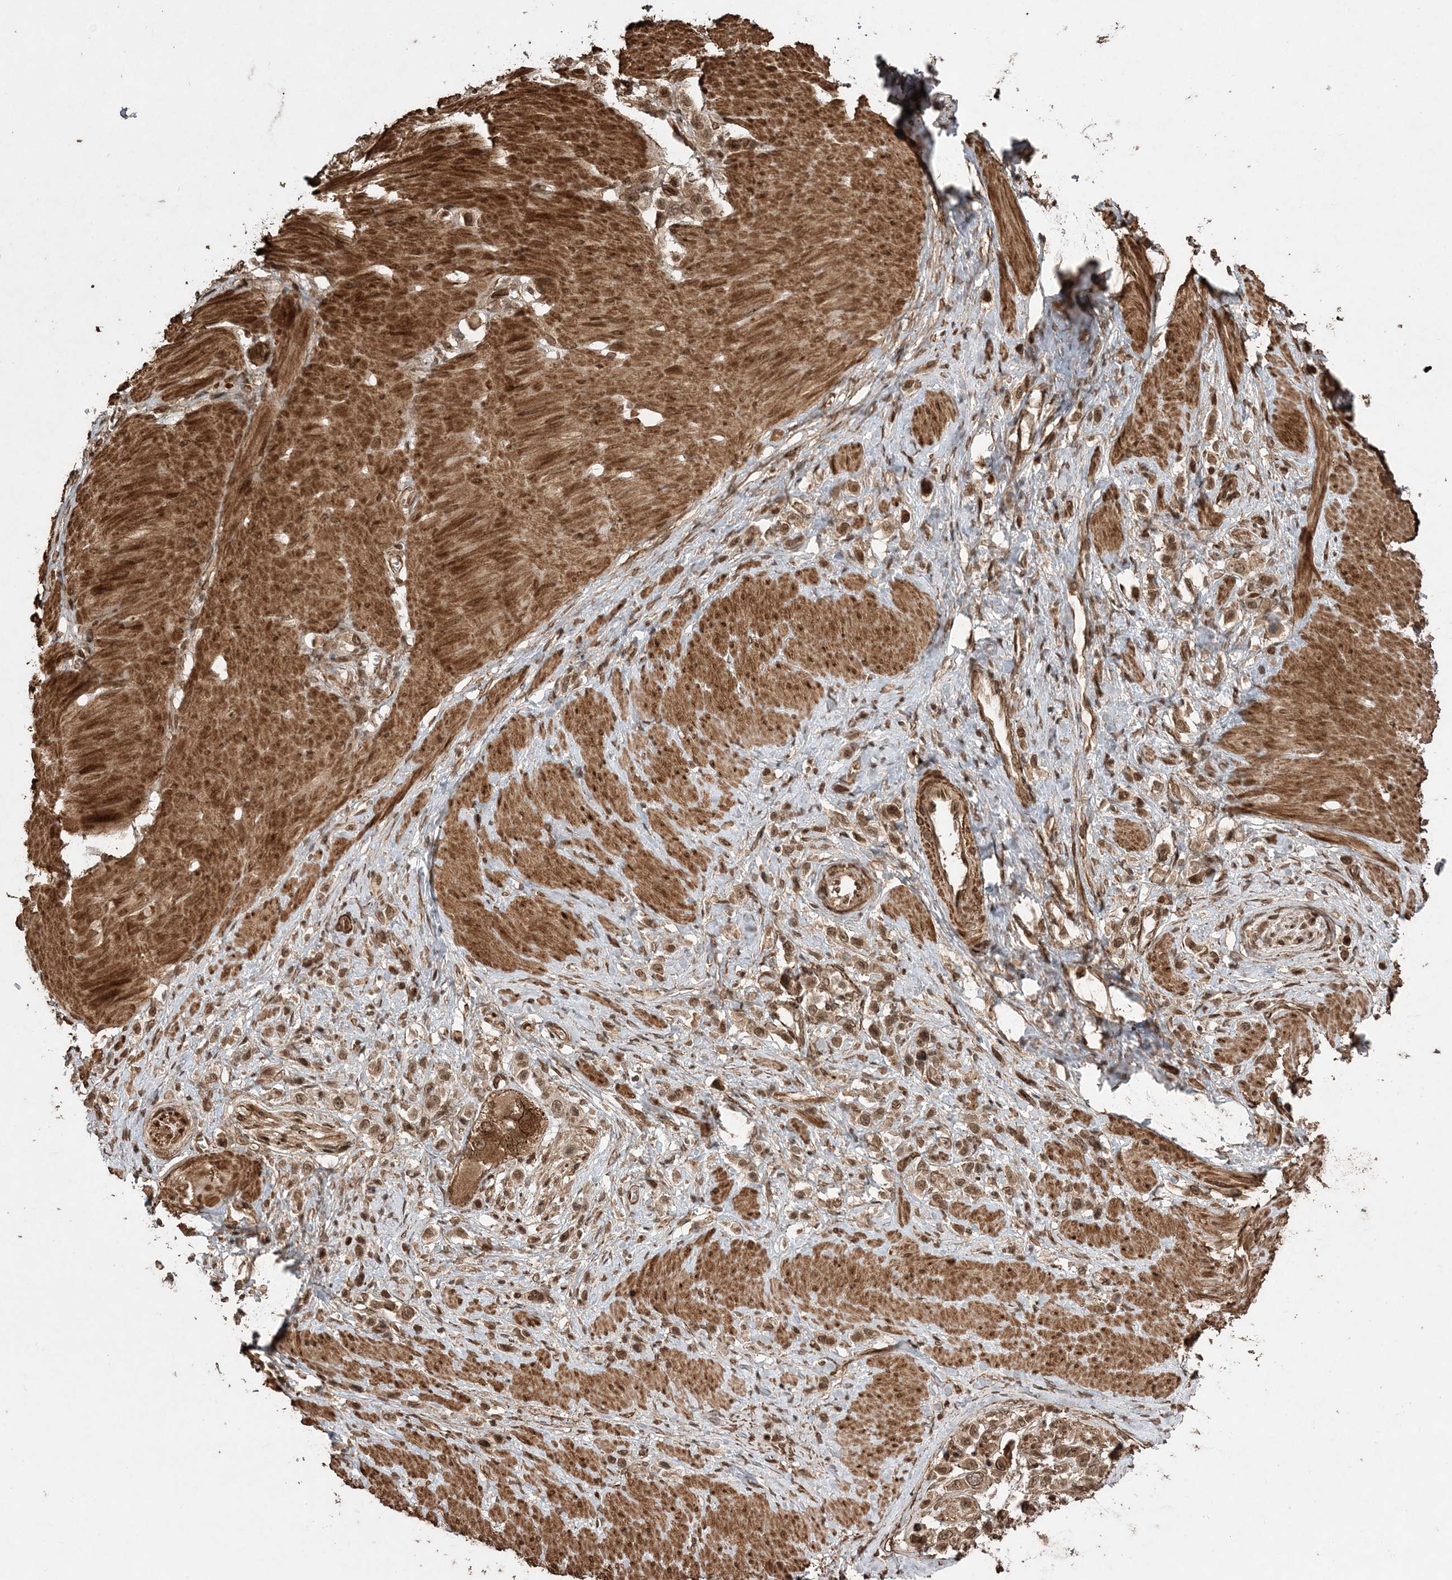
{"staining": {"intensity": "moderate", "quantity": ">75%", "location": "cytoplasmic/membranous,nuclear"}, "tissue": "stomach cancer", "cell_type": "Tumor cells", "image_type": "cancer", "snomed": [{"axis": "morphology", "description": "Normal tissue, NOS"}, {"axis": "morphology", "description": "Adenocarcinoma, NOS"}, {"axis": "topography", "description": "Stomach, upper"}, {"axis": "topography", "description": "Stomach"}], "caption": "IHC (DAB (3,3'-diaminobenzidine)) staining of human stomach cancer (adenocarcinoma) displays moderate cytoplasmic/membranous and nuclear protein staining in about >75% of tumor cells.", "gene": "ETAA1", "patient": {"sex": "female", "age": 65}}